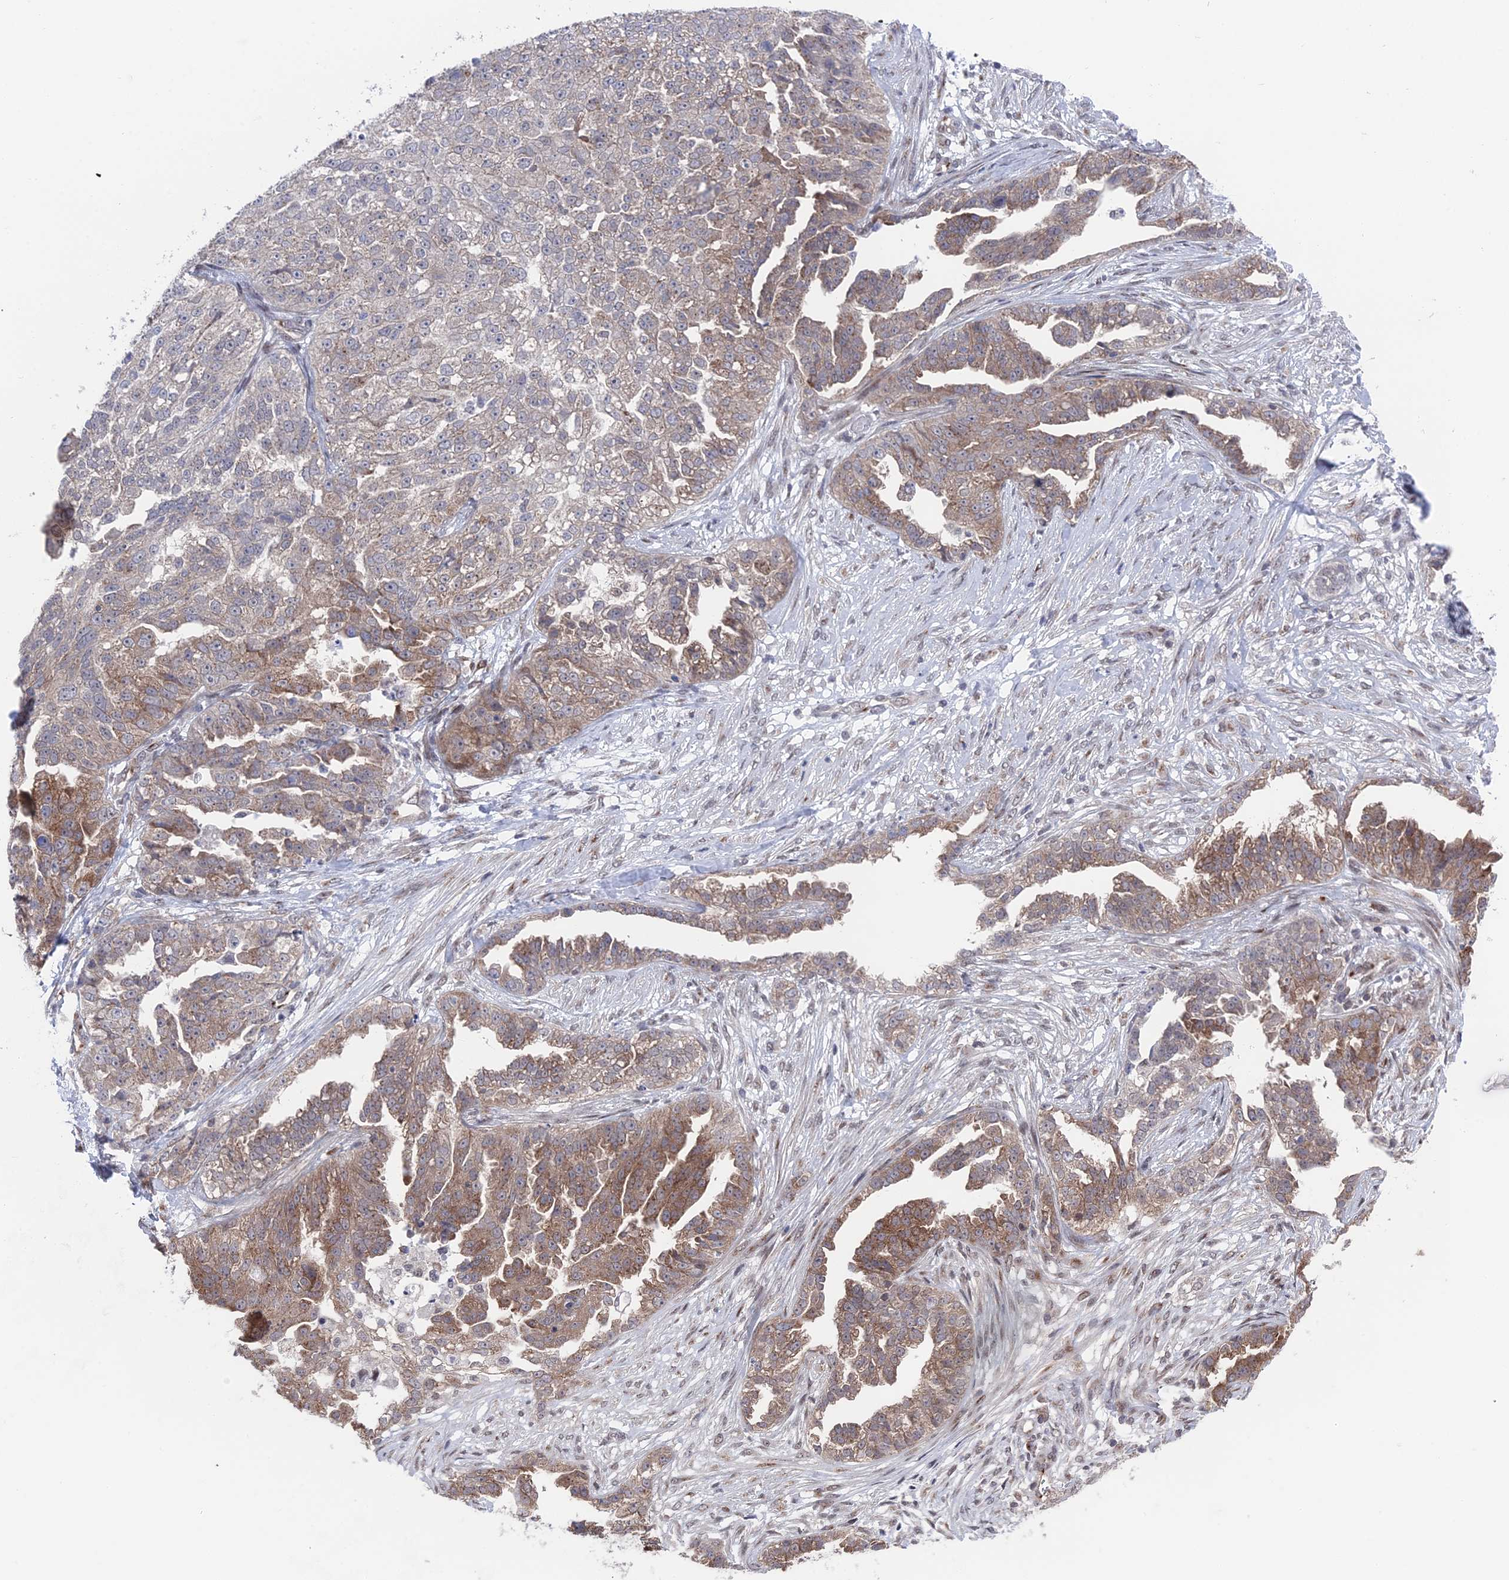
{"staining": {"intensity": "moderate", "quantity": "25%-75%", "location": "cytoplasmic/membranous"}, "tissue": "ovarian cancer", "cell_type": "Tumor cells", "image_type": "cancer", "snomed": [{"axis": "morphology", "description": "Cystadenocarcinoma, serous, NOS"}, {"axis": "topography", "description": "Ovary"}], "caption": "This image shows immunohistochemistry staining of ovarian cancer (serous cystadenocarcinoma), with medium moderate cytoplasmic/membranous staining in approximately 25%-75% of tumor cells.", "gene": "FHIP2A", "patient": {"sex": "female", "age": 58}}